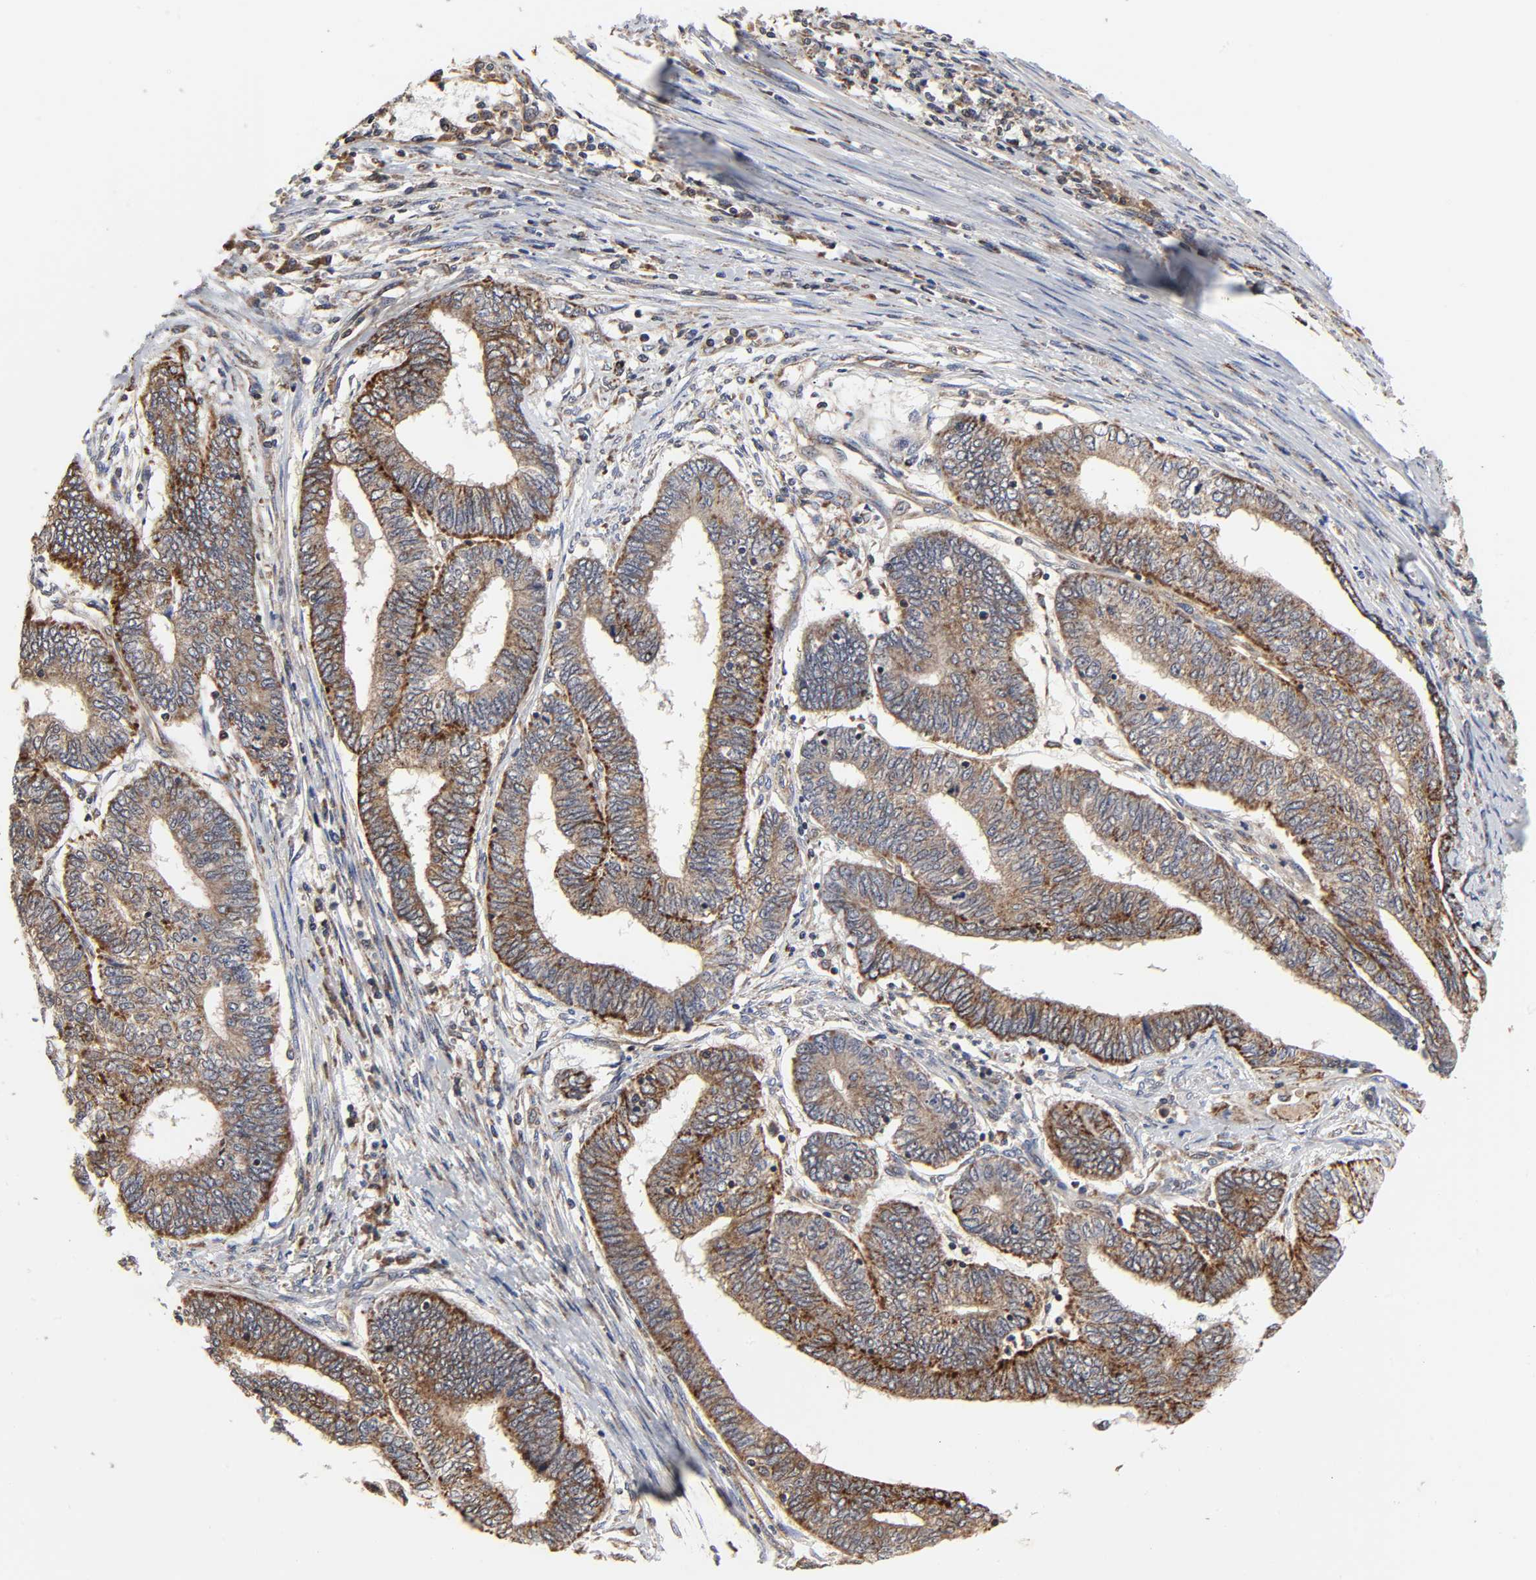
{"staining": {"intensity": "strong", "quantity": ">75%", "location": "cytoplasmic/membranous"}, "tissue": "endometrial cancer", "cell_type": "Tumor cells", "image_type": "cancer", "snomed": [{"axis": "morphology", "description": "Adenocarcinoma, NOS"}, {"axis": "topography", "description": "Uterus"}, {"axis": "topography", "description": "Endometrium"}], "caption": "A micrograph of human endometrial cancer stained for a protein demonstrates strong cytoplasmic/membranous brown staining in tumor cells.", "gene": "COX6B1", "patient": {"sex": "female", "age": 70}}